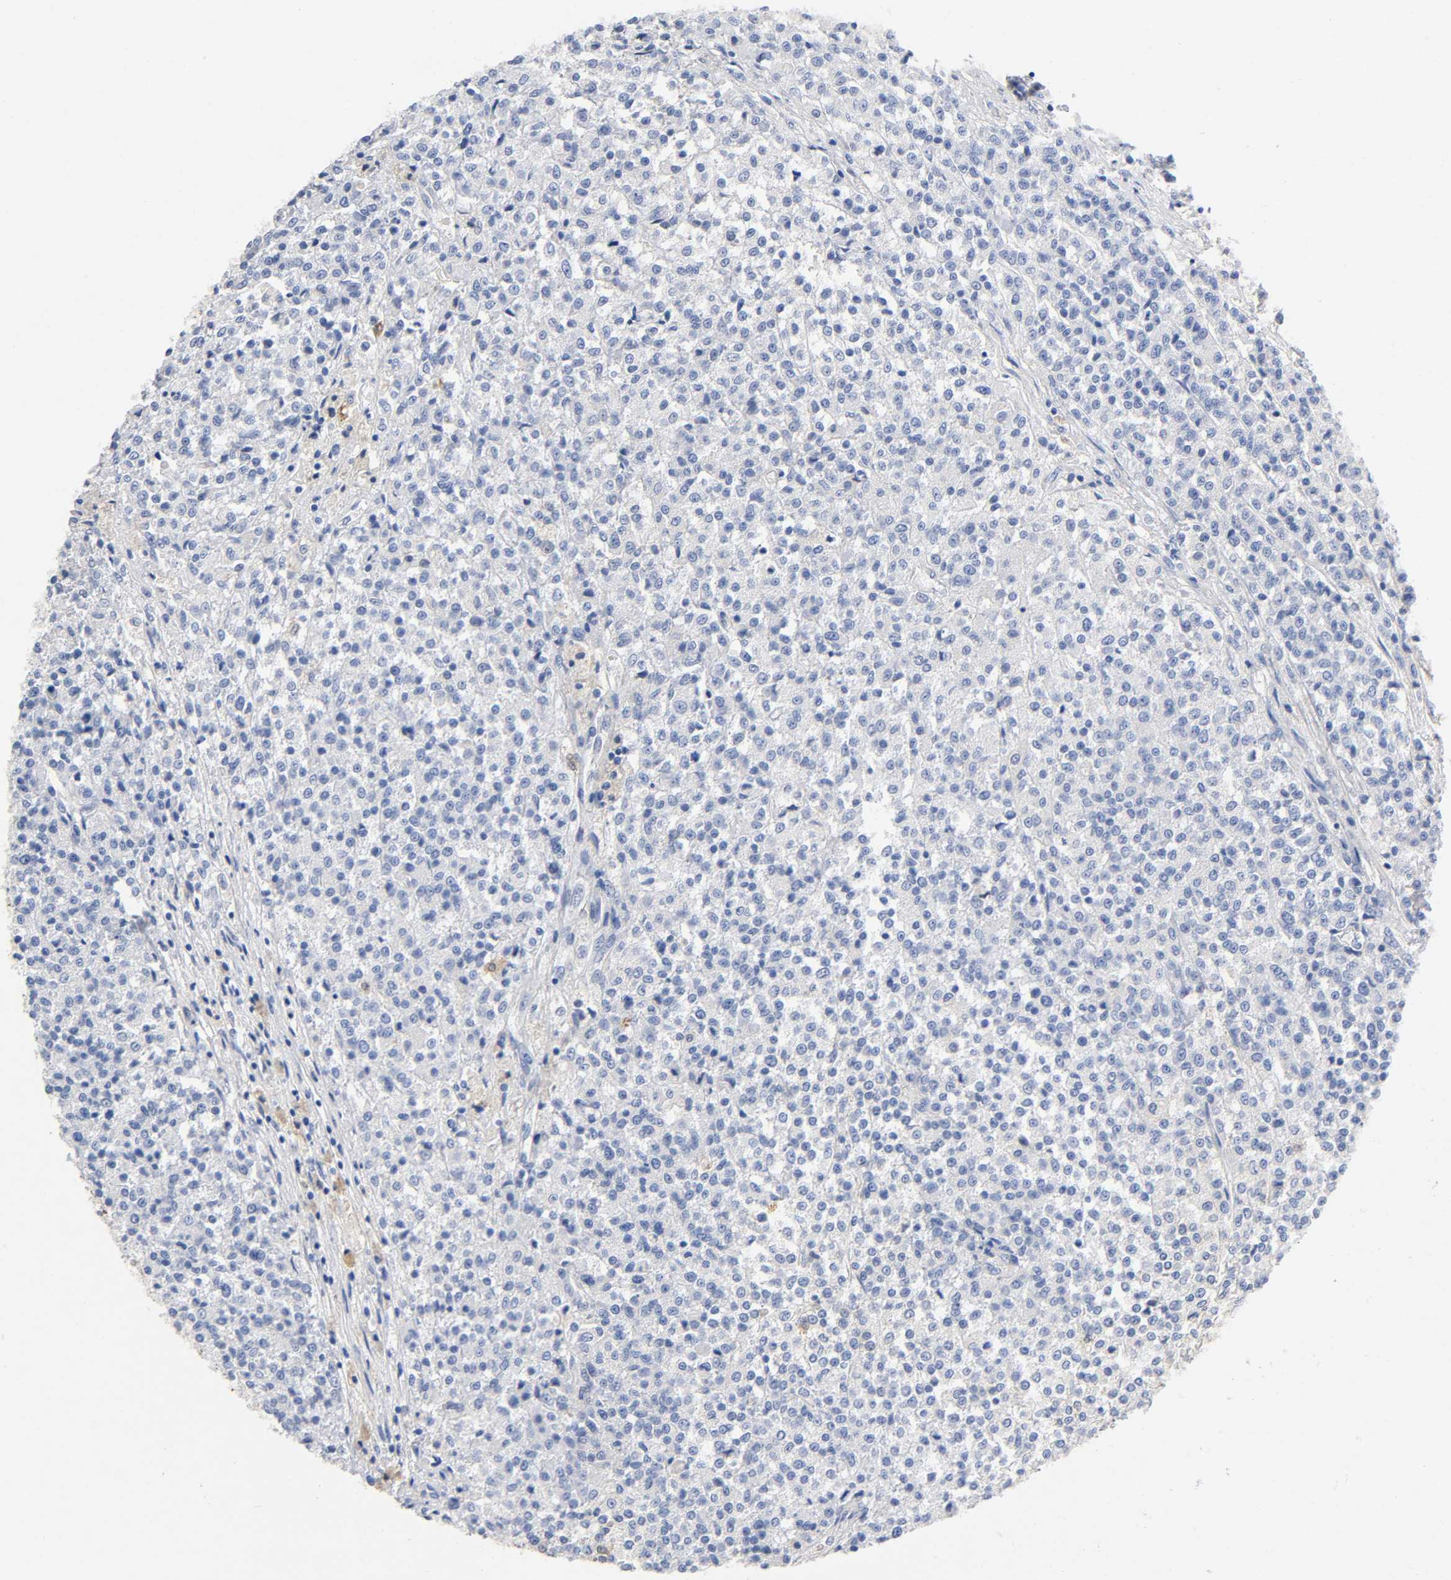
{"staining": {"intensity": "weak", "quantity": "<25%", "location": "cytoplasmic/membranous"}, "tissue": "testis cancer", "cell_type": "Tumor cells", "image_type": "cancer", "snomed": [{"axis": "morphology", "description": "Seminoma, NOS"}, {"axis": "topography", "description": "Testis"}], "caption": "Testis cancer (seminoma) stained for a protein using immunohistochemistry (IHC) demonstrates no staining tumor cells.", "gene": "TNC", "patient": {"sex": "male", "age": 59}}